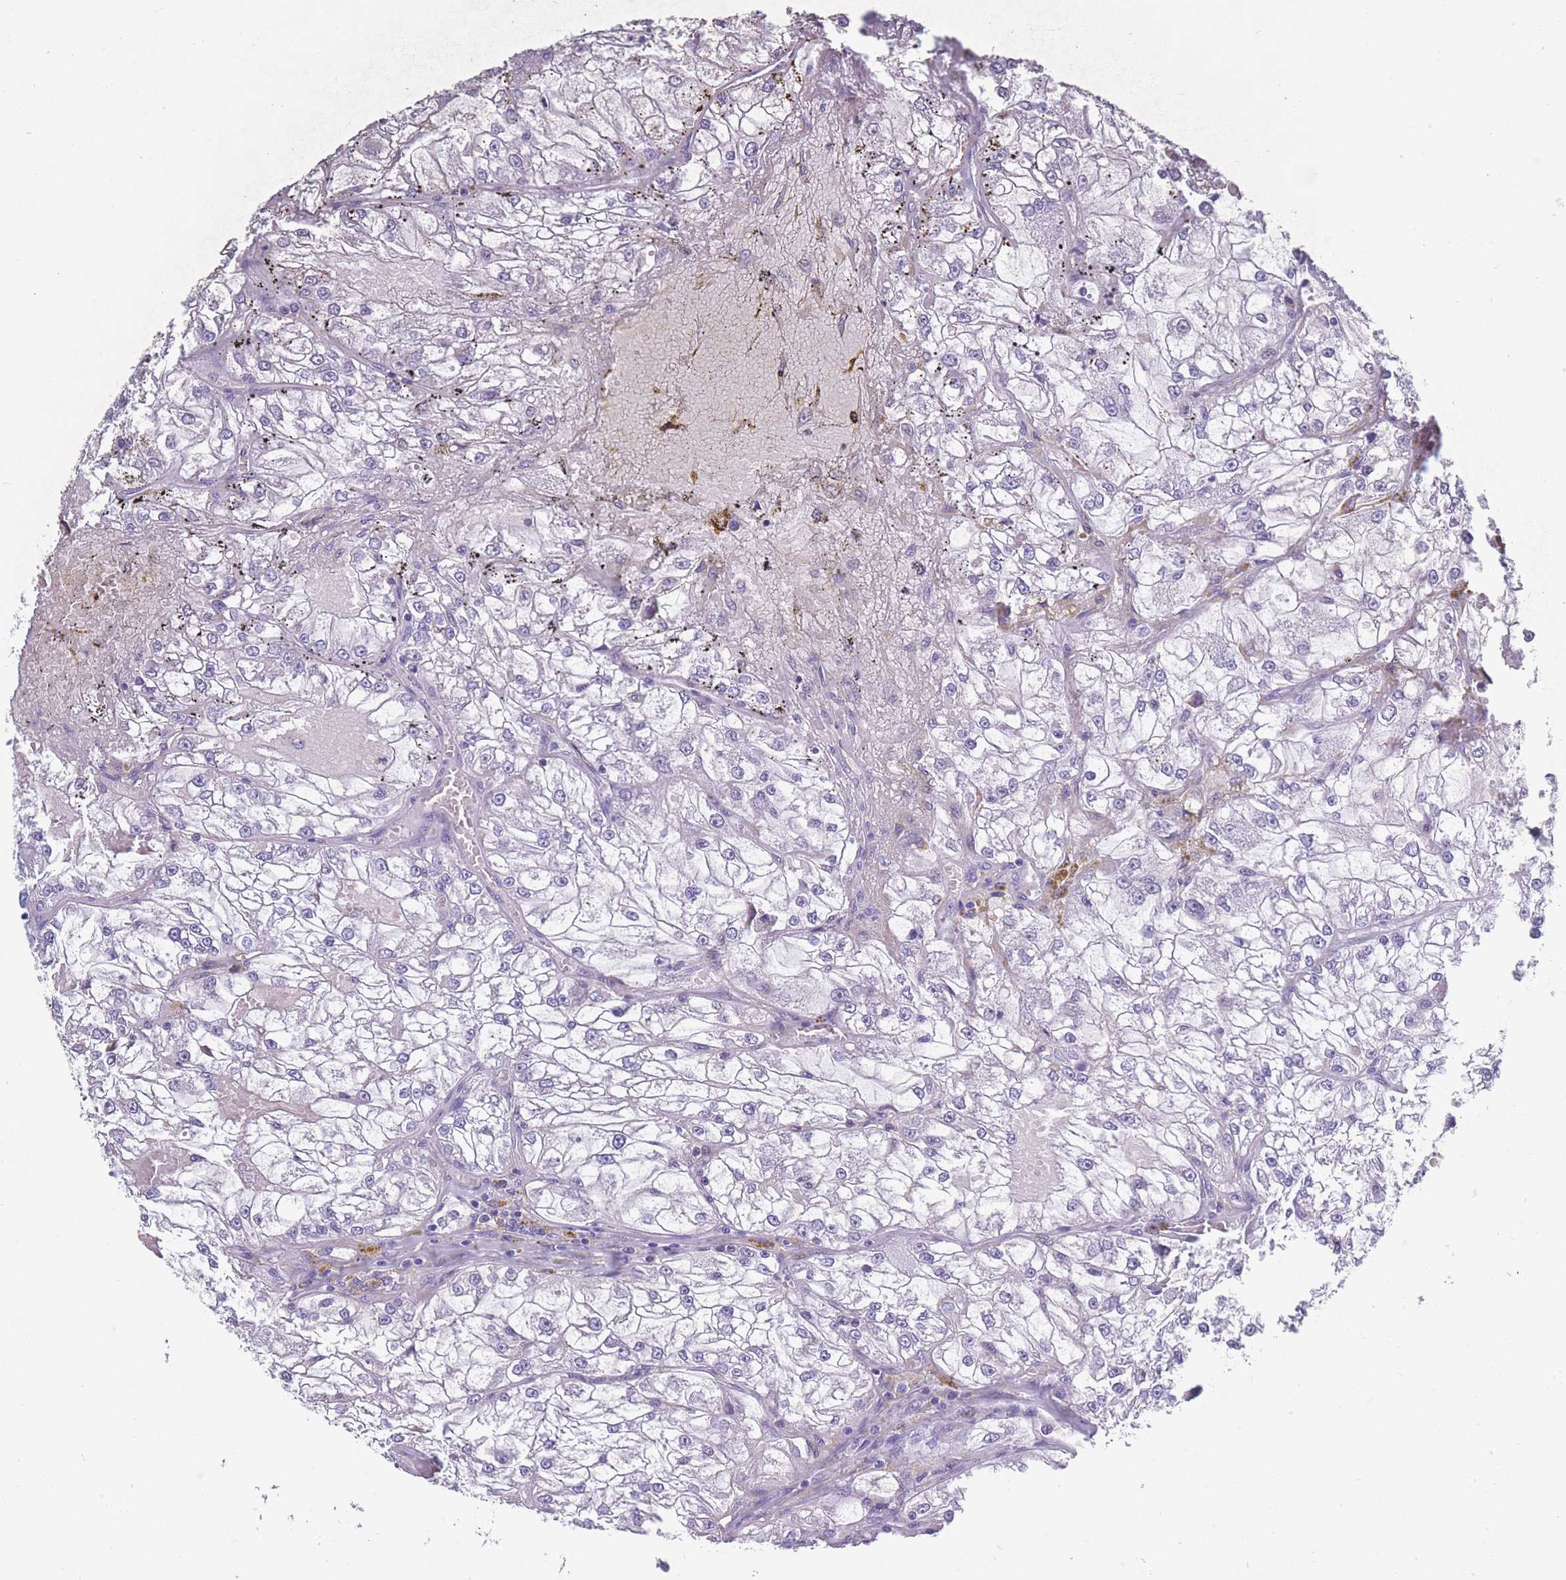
{"staining": {"intensity": "negative", "quantity": "none", "location": "none"}, "tissue": "renal cancer", "cell_type": "Tumor cells", "image_type": "cancer", "snomed": [{"axis": "morphology", "description": "Adenocarcinoma, NOS"}, {"axis": "topography", "description": "Kidney"}], "caption": "A high-resolution photomicrograph shows immunohistochemistry staining of renal cancer (adenocarcinoma), which exhibits no significant positivity in tumor cells. Nuclei are stained in blue.", "gene": "OR4C5", "patient": {"sex": "female", "age": 72}}